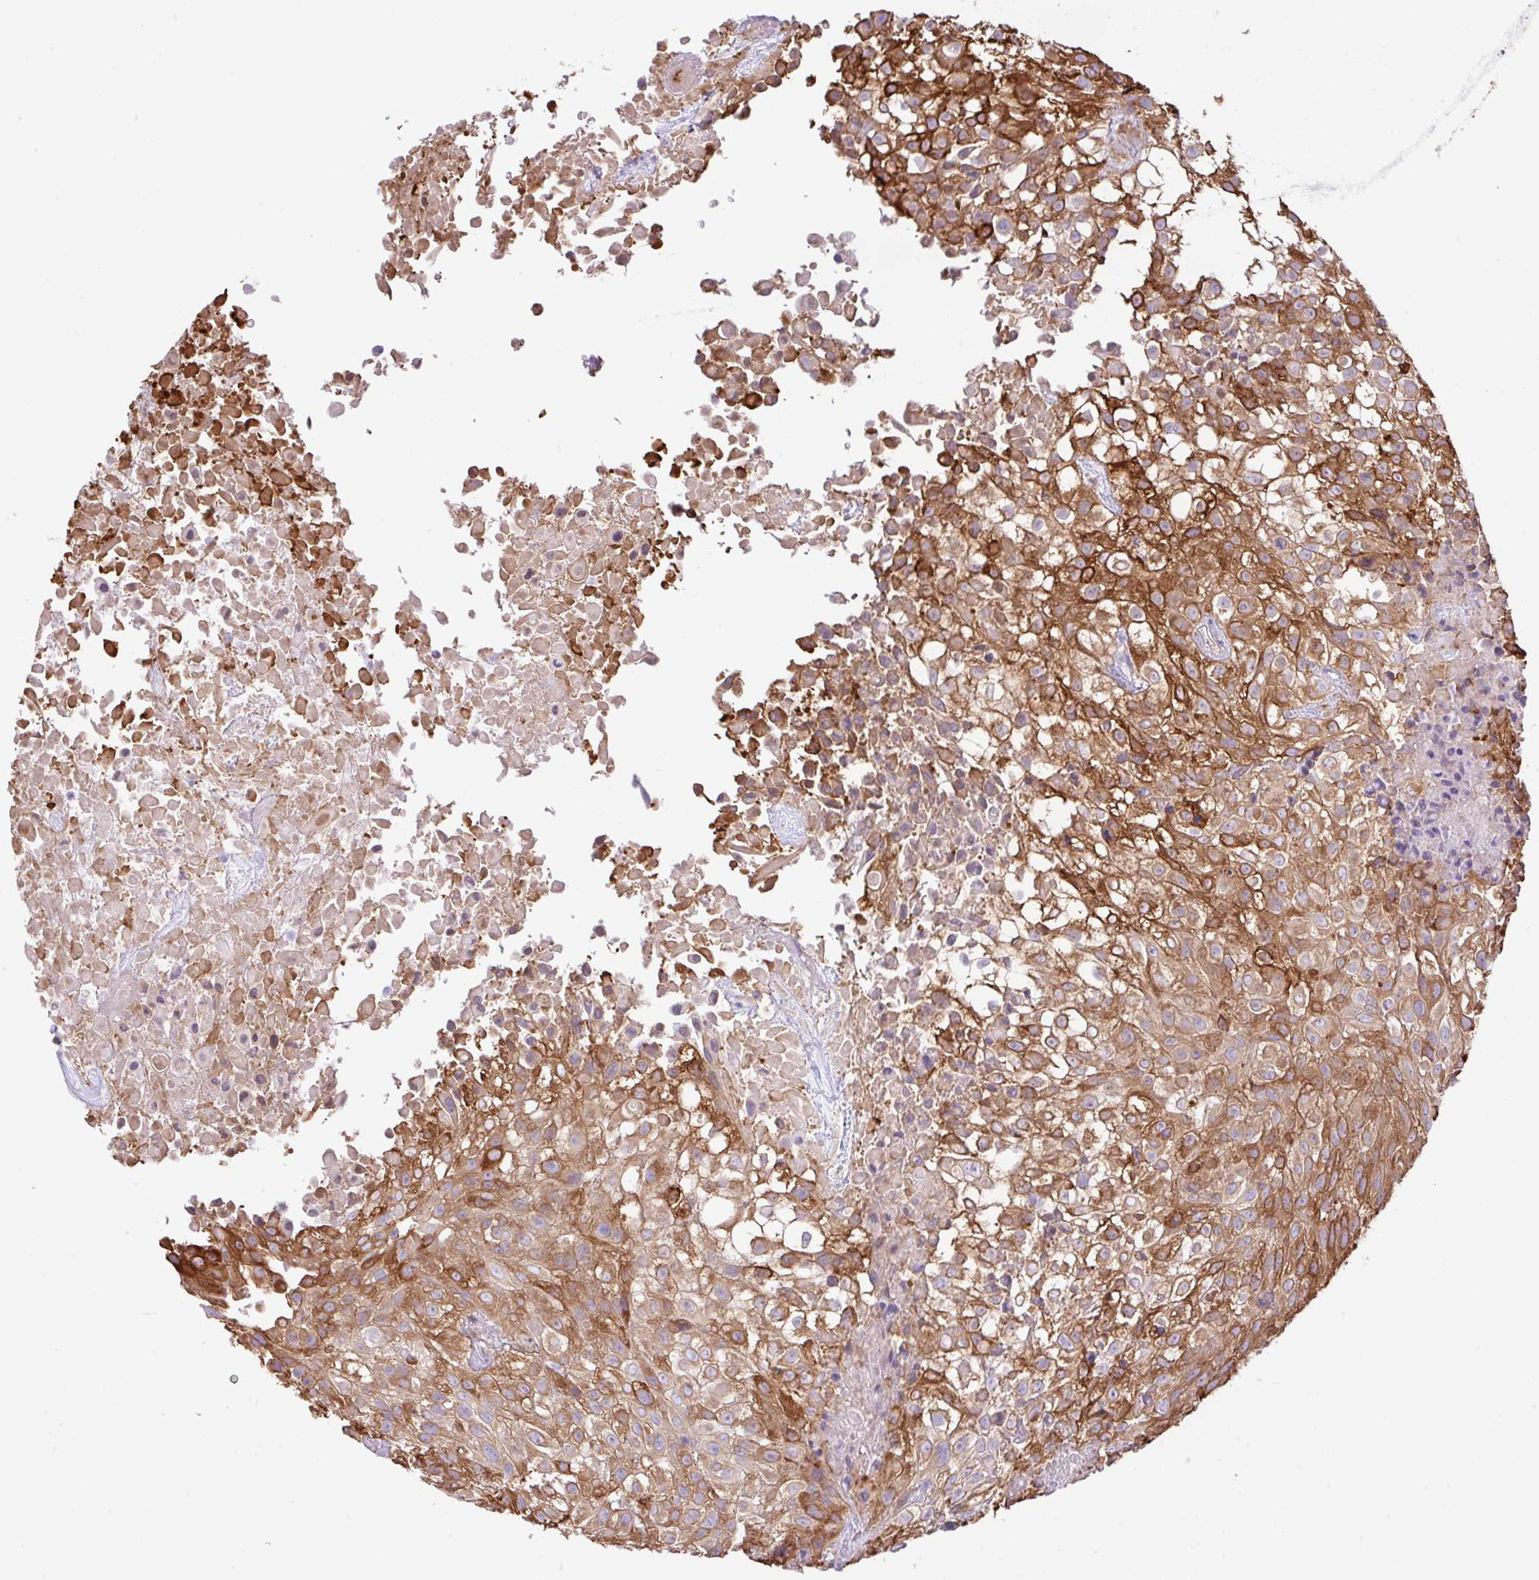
{"staining": {"intensity": "strong", "quantity": ">75%", "location": "cytoplasmic/membranous"}, "tissue": "urothelial cancer", "cell_type": "Tumor cells", "image_type": "cancer", "snomed": [{"axis": "morphology", "description": "Urothelial carcinoma, High grade"}, {"axis": "topography", "description": "Urinary bladder"}], "caption": "A high-resolution histopathology image shows IHC staining of urothelial carcinoma (high-grade), which displays strong cytoplasmic/membranous positivity in about >75% of tumor cells.", "gene": "EEF1A2", "patient": {"sex": "male", "age": 56}}